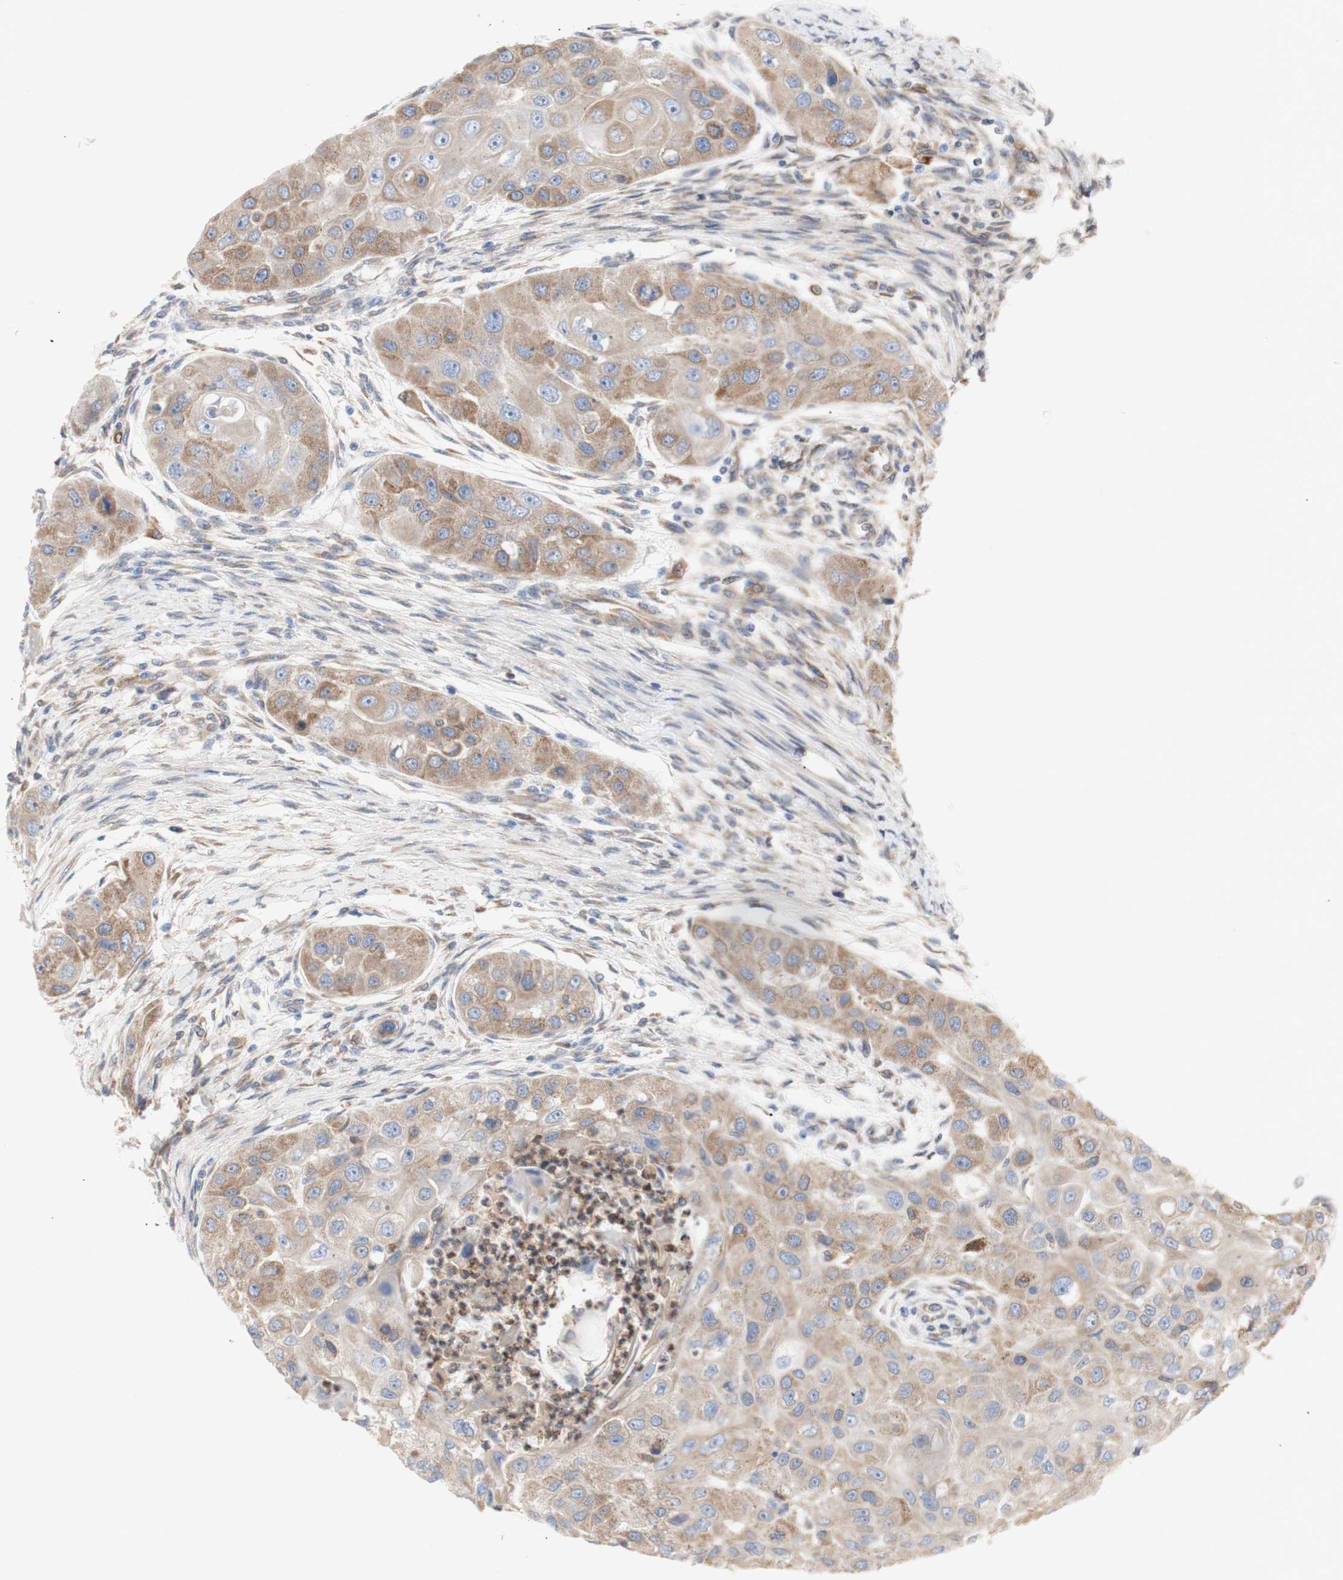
{"staining": {"intensity": "moderate", "quantity": ">75%", "location": "cytoplasmic/membranous"}, "tissue": "head and neck cancer", "cell_type": "Tumor cells", "image_type": "cancer", "snomed": [{"axis": "morphology", "description": "Normal tissue, NOS"}, {"axis": "morphology", "description": "Squamous cell carcinoma, NOS"}, {"axis": "topography", "description": "Skeletal muscle"}, {"axis": "topography", "description": "Head-Neck"}], "caption": "Immunohistochemical staining of human squamous cell carcinoma (head and neck) demonstrates medium levels of moderate cytoplasmic/membranous expression in approximately >75% of tumor cells.", "gene": "ERLIN1", "patient": {"sex": "male", "age": 51}}